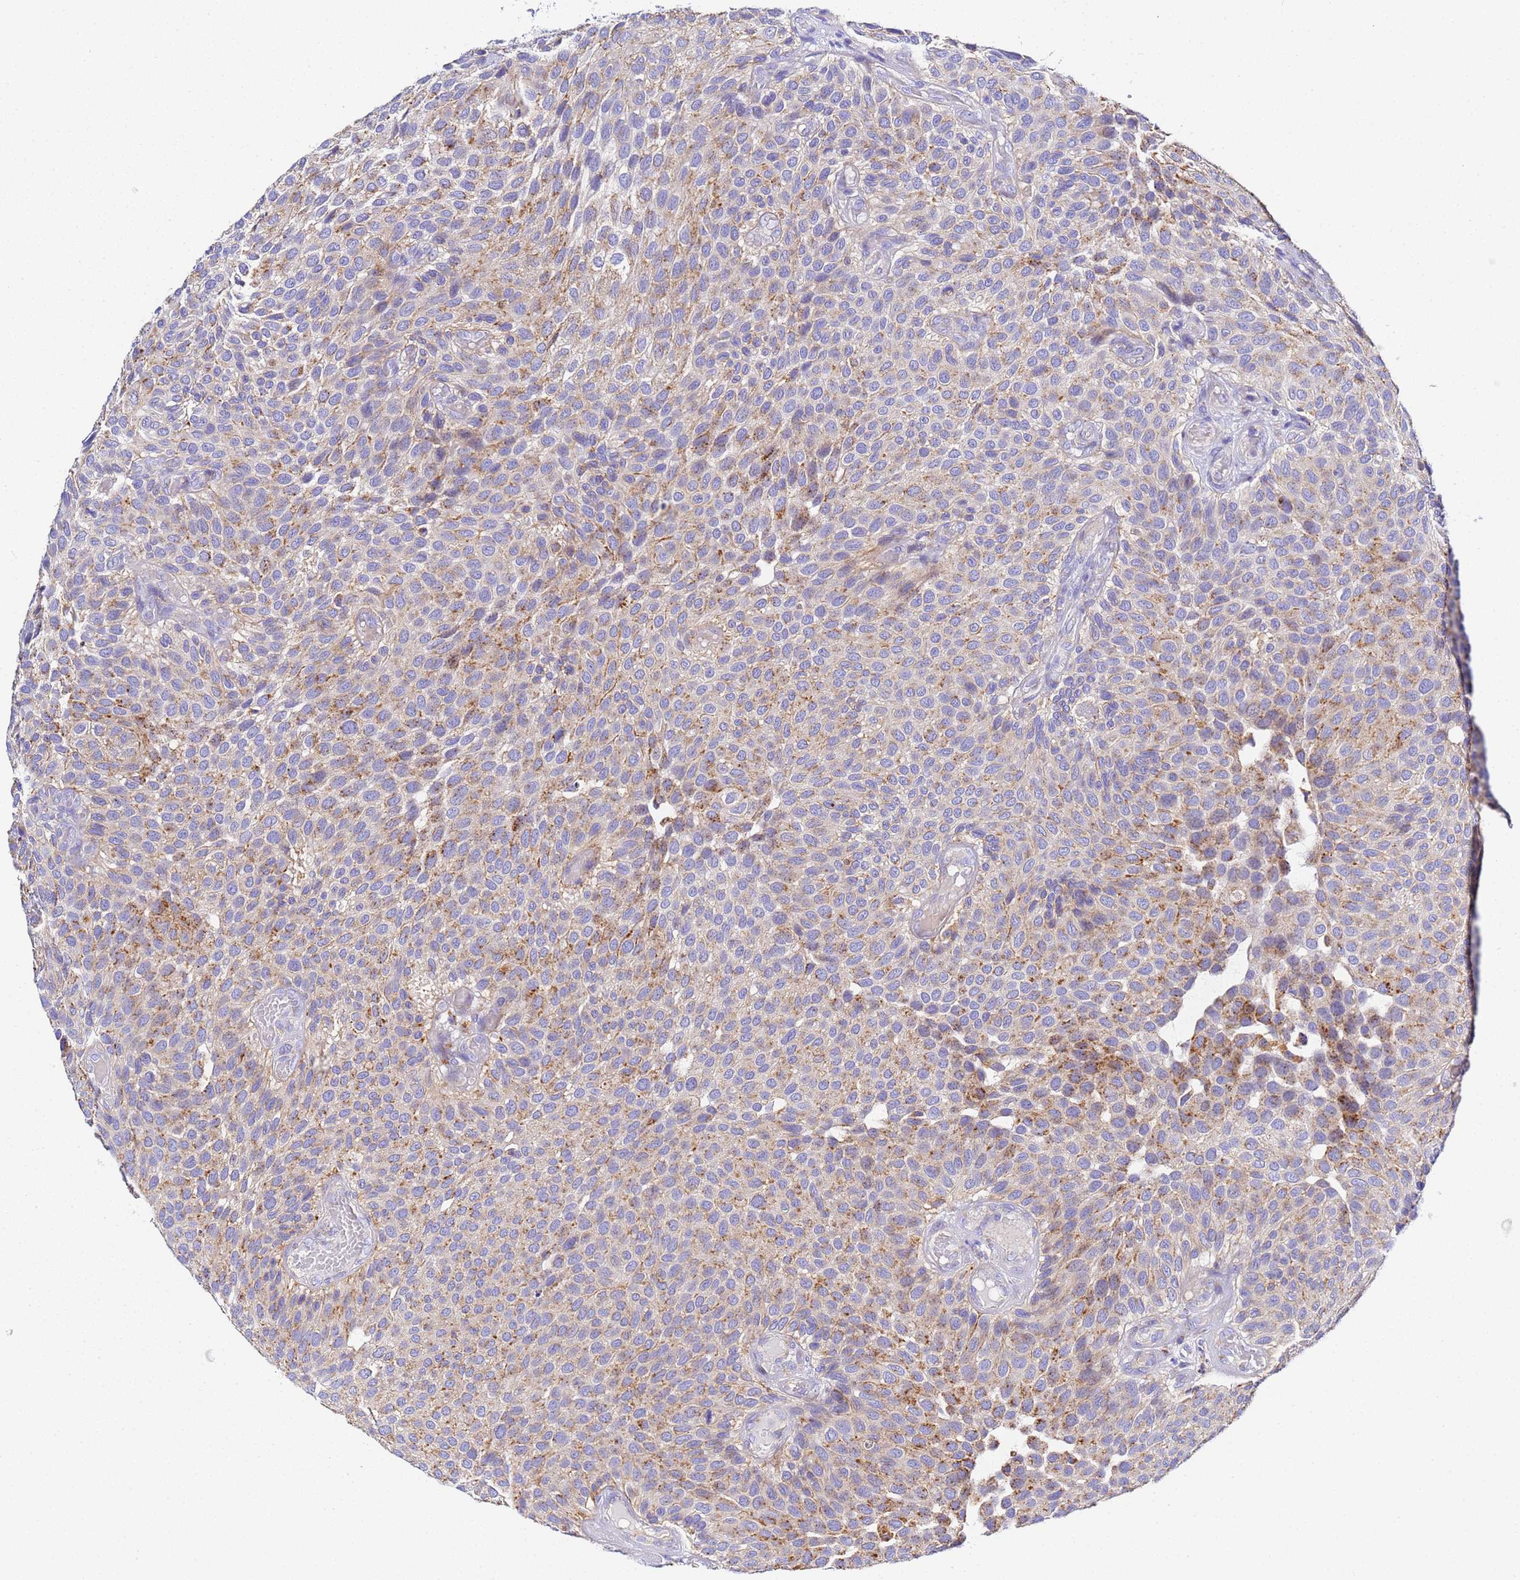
{"staining": {"intensity": "moderate", "quantity": "25%-75%", "location": "cytoplasmic/membranous"}, "tissue": "urothelial cancer", "cell_type": "Tumor cells", "image_type": "cancer", "snomed": [{"axis": "morphology", "description": "Urothelial carcinoma, Low grade"}, {"axis": "topography", "description": "Urinary bladder"}], "caption": "Approximately 25%-75% of tumor cells in human urothelial cancer exhibit moderate cytoplasmic/membranous protein expression as visualized by brown immunohistochemical staining.", "gene": "VTI1B", "patient": {"sex": "male", "age": 89}}